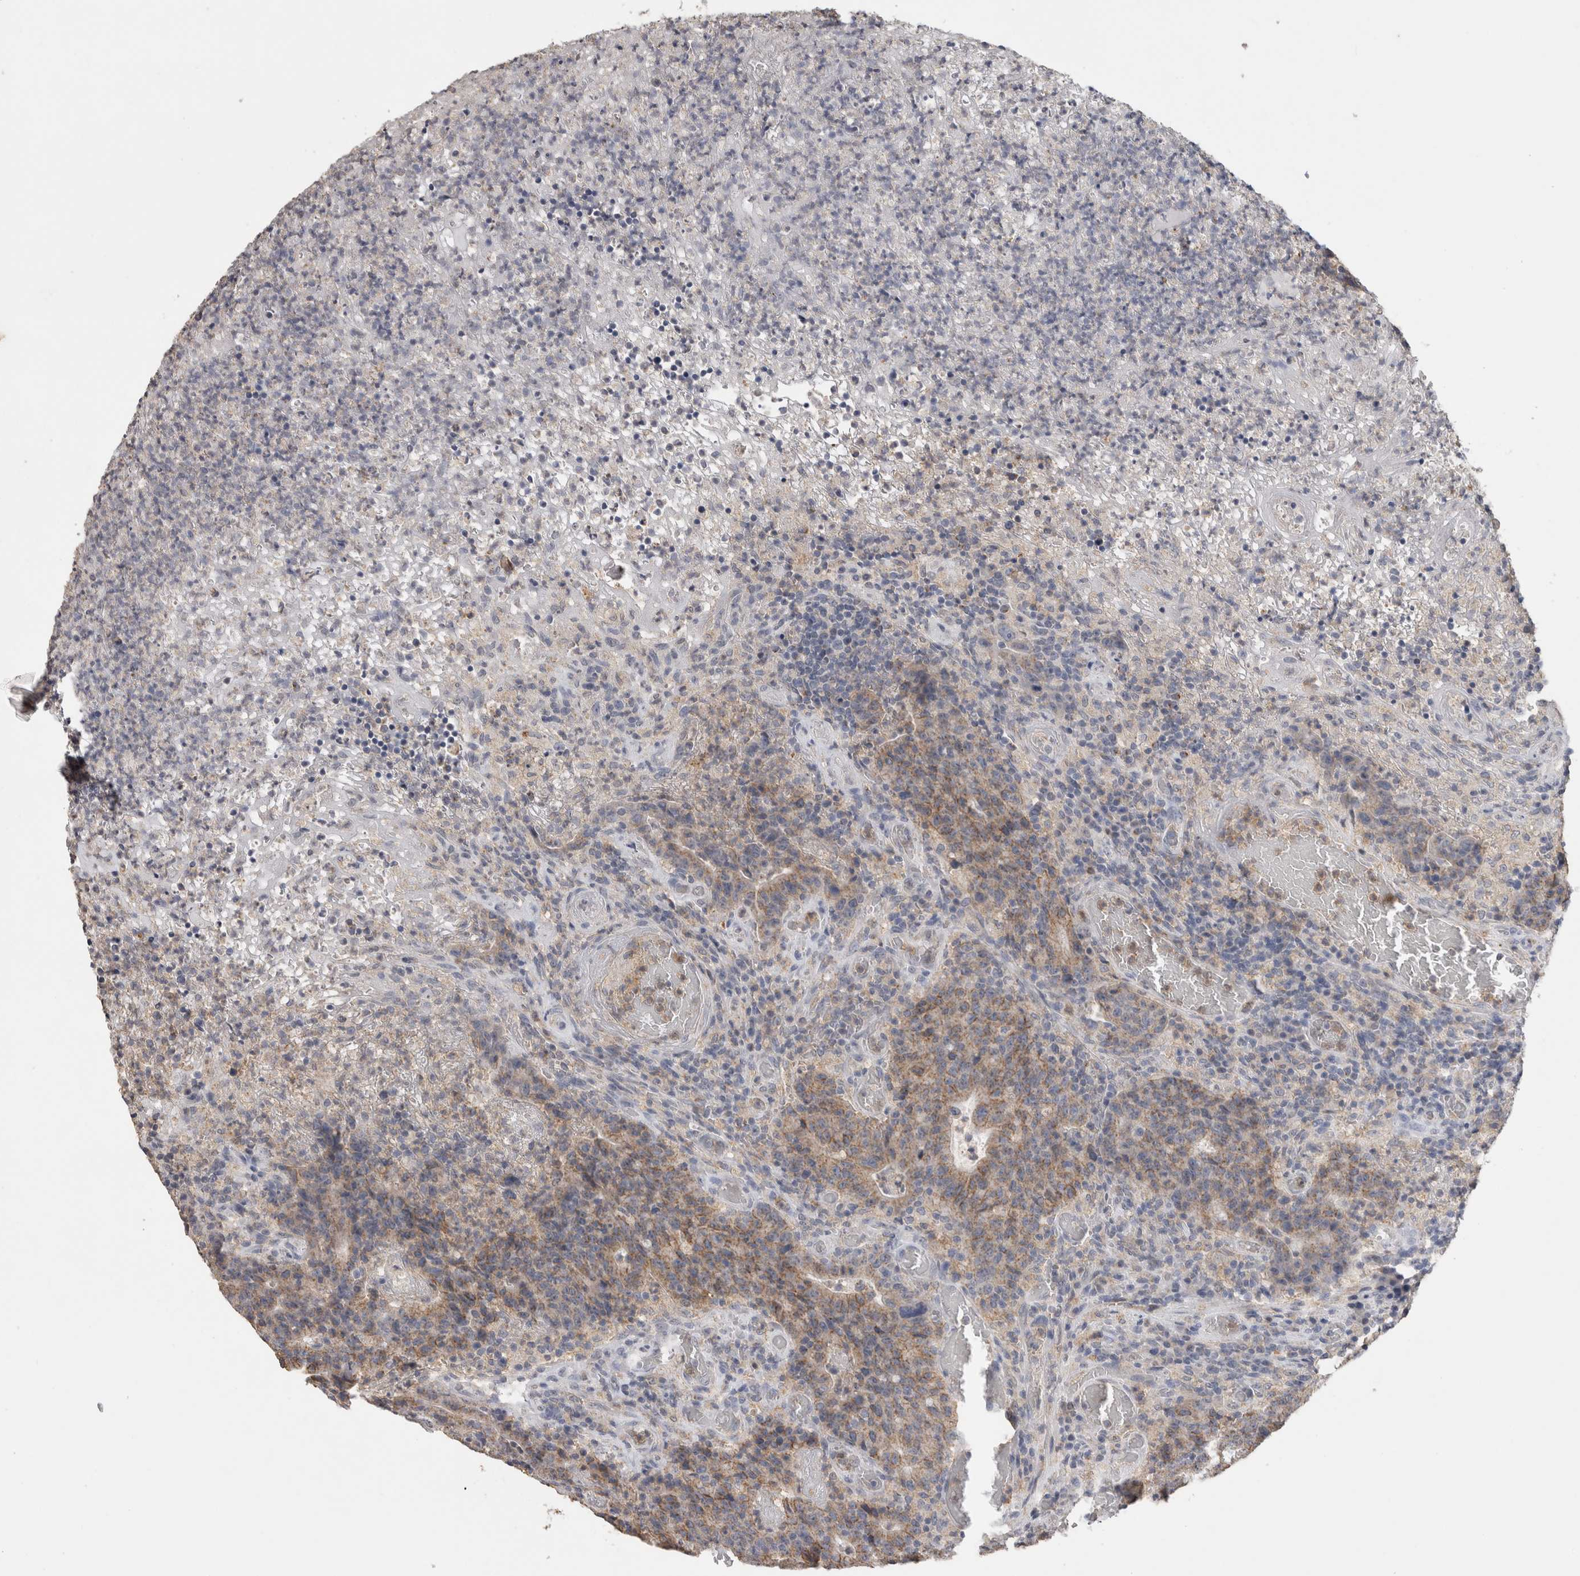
{"staining": {"intensity": "moderate", "quantity": "25%-75%", "location": "cytoplasmic/membranous"}, "tissue": "colorectal cancer", "cell_type": "Tumor cells", "image_type": "cancer", "snomed": [{"axis": "morphology", "description": "Adenocarcinoma, NOS"}, {"axis": "topography", "description": "Colon"}], "caption": "DAB immunohistochemical staining of colorectal cancer exhibits moderate cytoplasmic/membranous protein expression in approximately 25%-75% of tumor cells. The staining was performed using DAB to visualize the protein expression in brown, while the nuclei were stained in blue with hematoxylin (Magnification: 20x).", "gene": "CNTFR", "patient": {"sex": "female", "age": 75}}